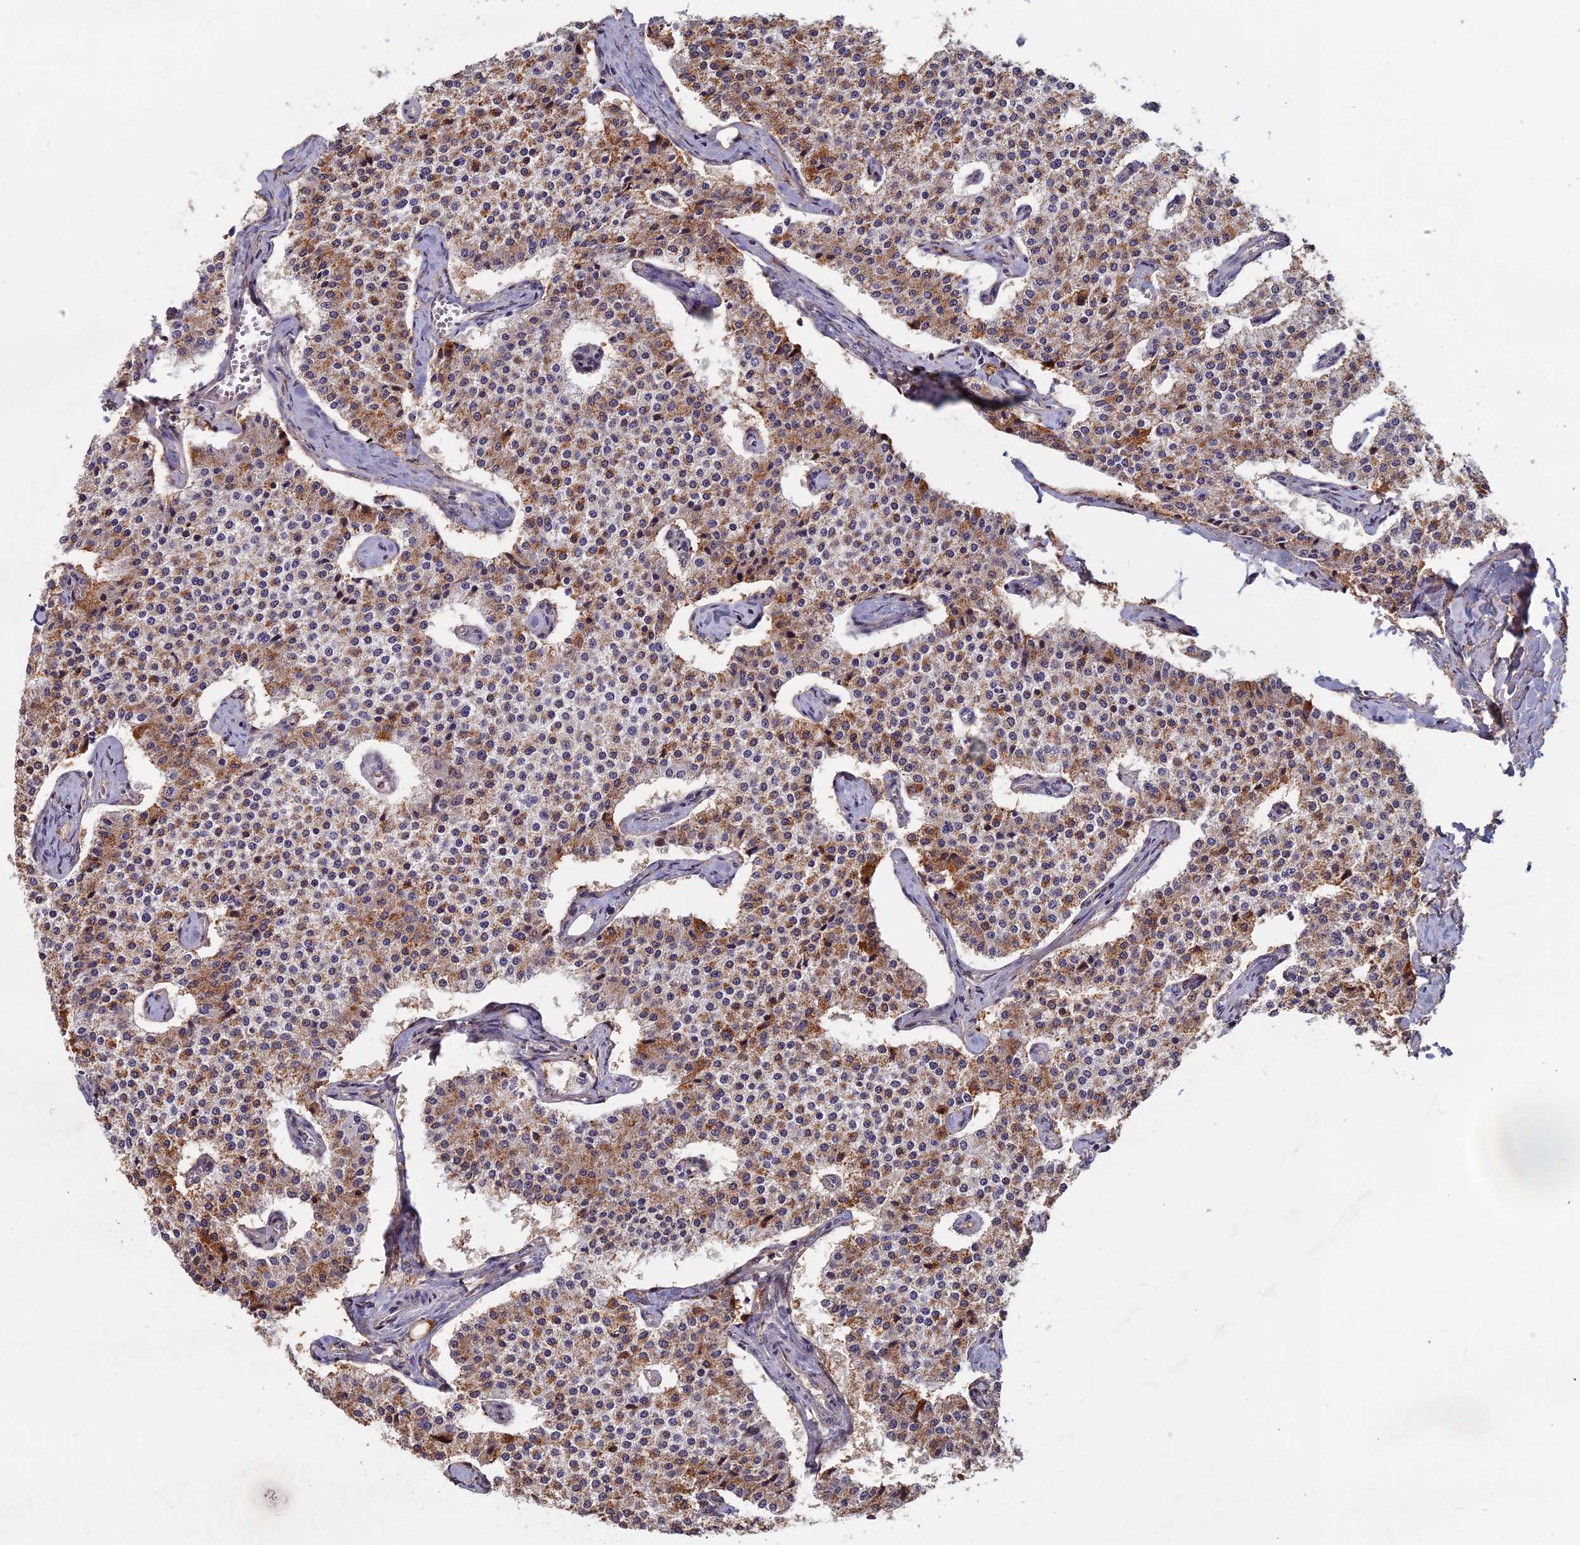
{"staining": {"intensity": "moderate", "quantity": ">75%", "location": "cytoplasmic/membranous"}, "tissue": "carcinoid", "cell_type": "Tumor cells", "image_type": "cancer", "snomed": [{"axis": "morphology", "description": "Carcinoid, malignant, NOS"}, {"axis": "topography", "description": "Colon"}], "caption": "Immunohistochemical staining of carcinoid displays medium levels of moderate cytoplasmic/membranous protein positivity in about >75% of tumor cells.", "gene": "SPG11", "patient": {"sex": "female", "age": 52}}